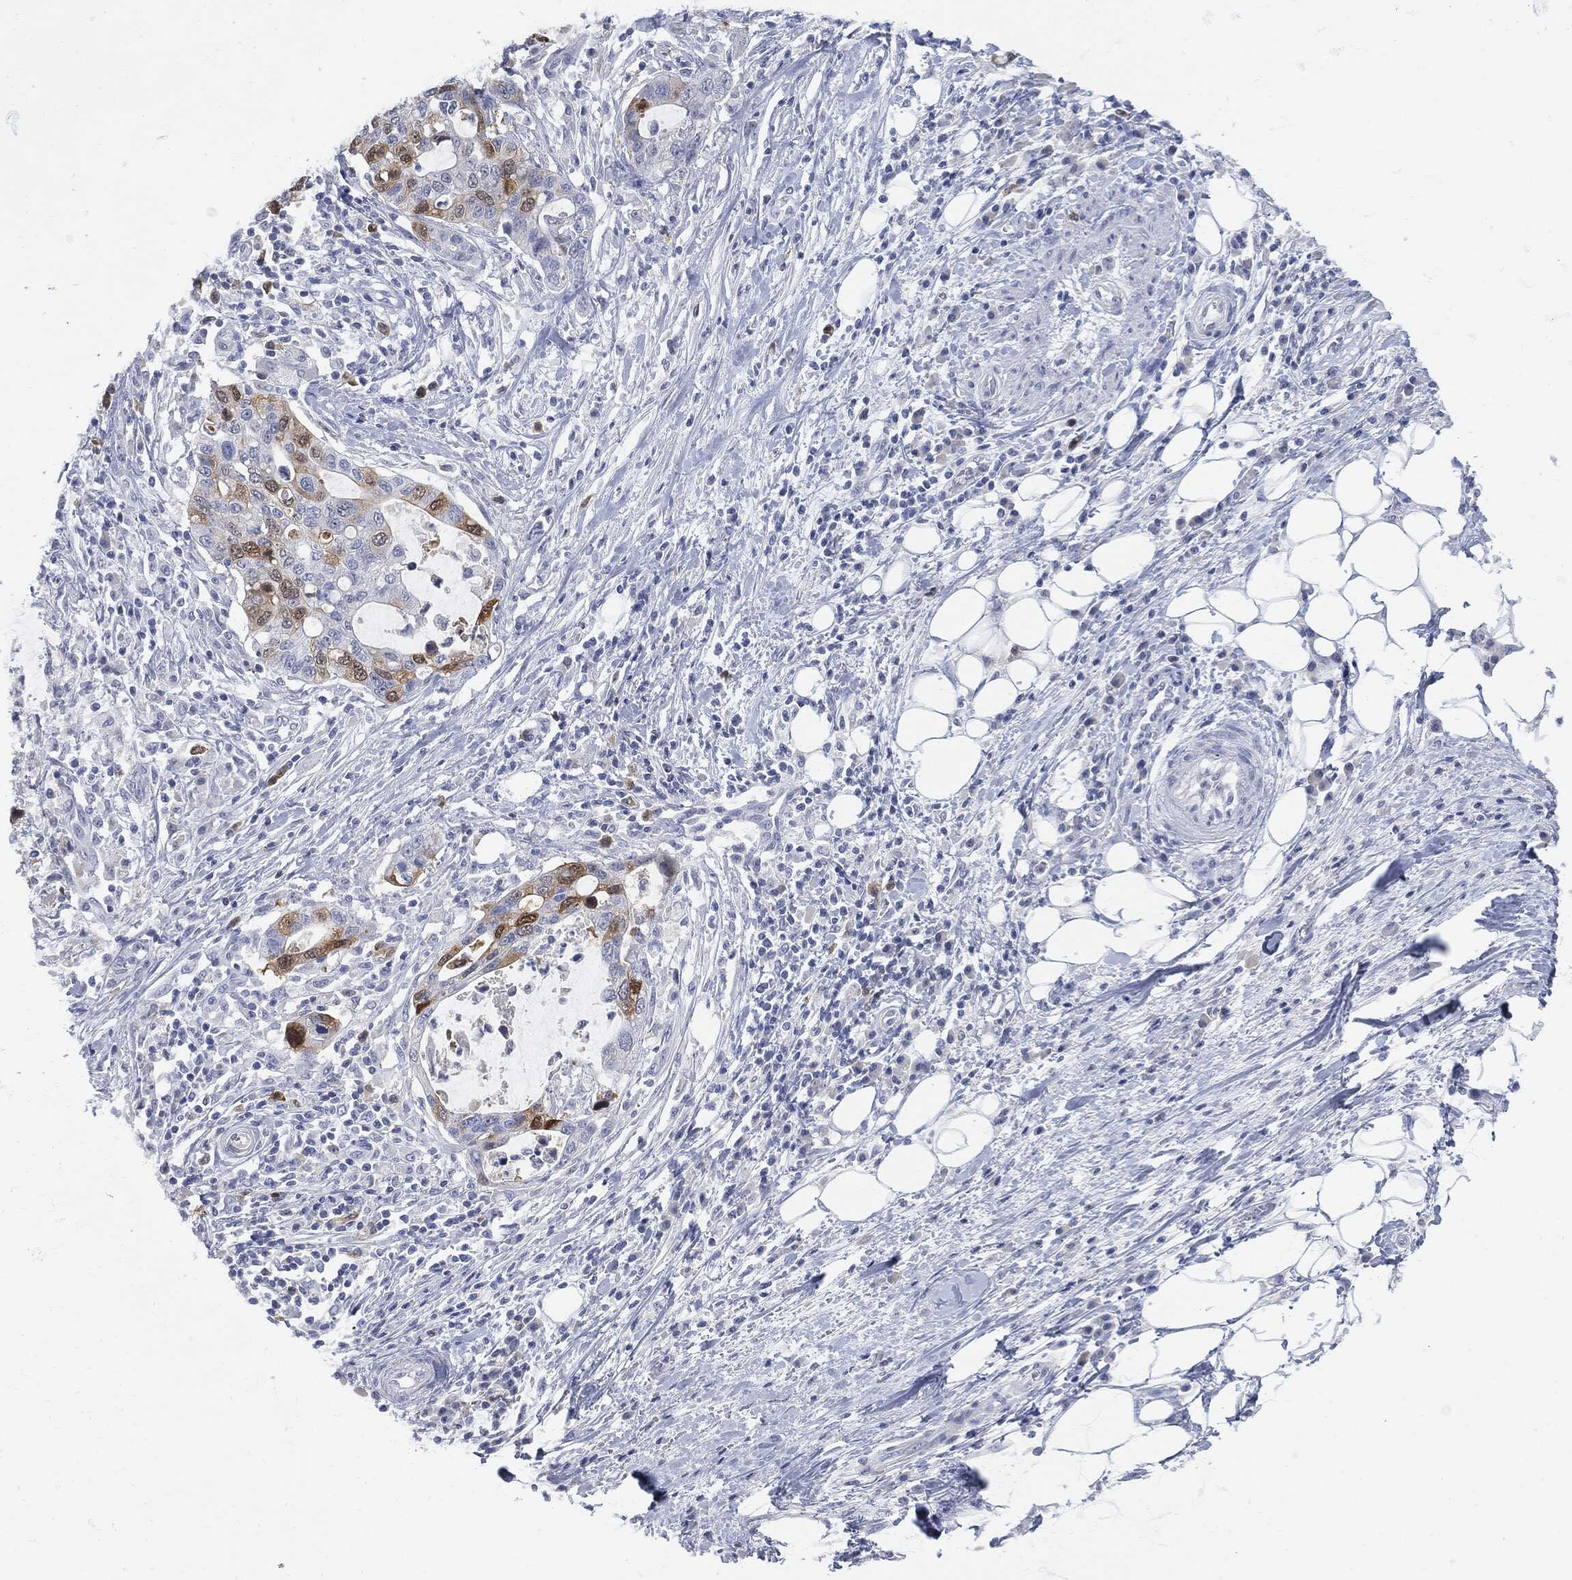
{"staining": {"intensity": "moderate", "quantity": "<25%", "location": "cytoplasmic/membranous"}, "tissue": "stomach cancer", "cell_type": "Tumor cells", "image_type": "cancer", "snomed": [{"axis": "morphology", "description": "Adenocarcinoma, NOS"}, {"axis": "topography", "description": "Stomach"}], "caption": "There is low levels of moderate cytoplasmic/membranous expression in tumor cells of stomach cancer (adenocarcinoma), as demonstrated by immunohistochemical staining (brown color).", "gene": "UBE2C", "patient": {"sex": "male", "age": 54}}